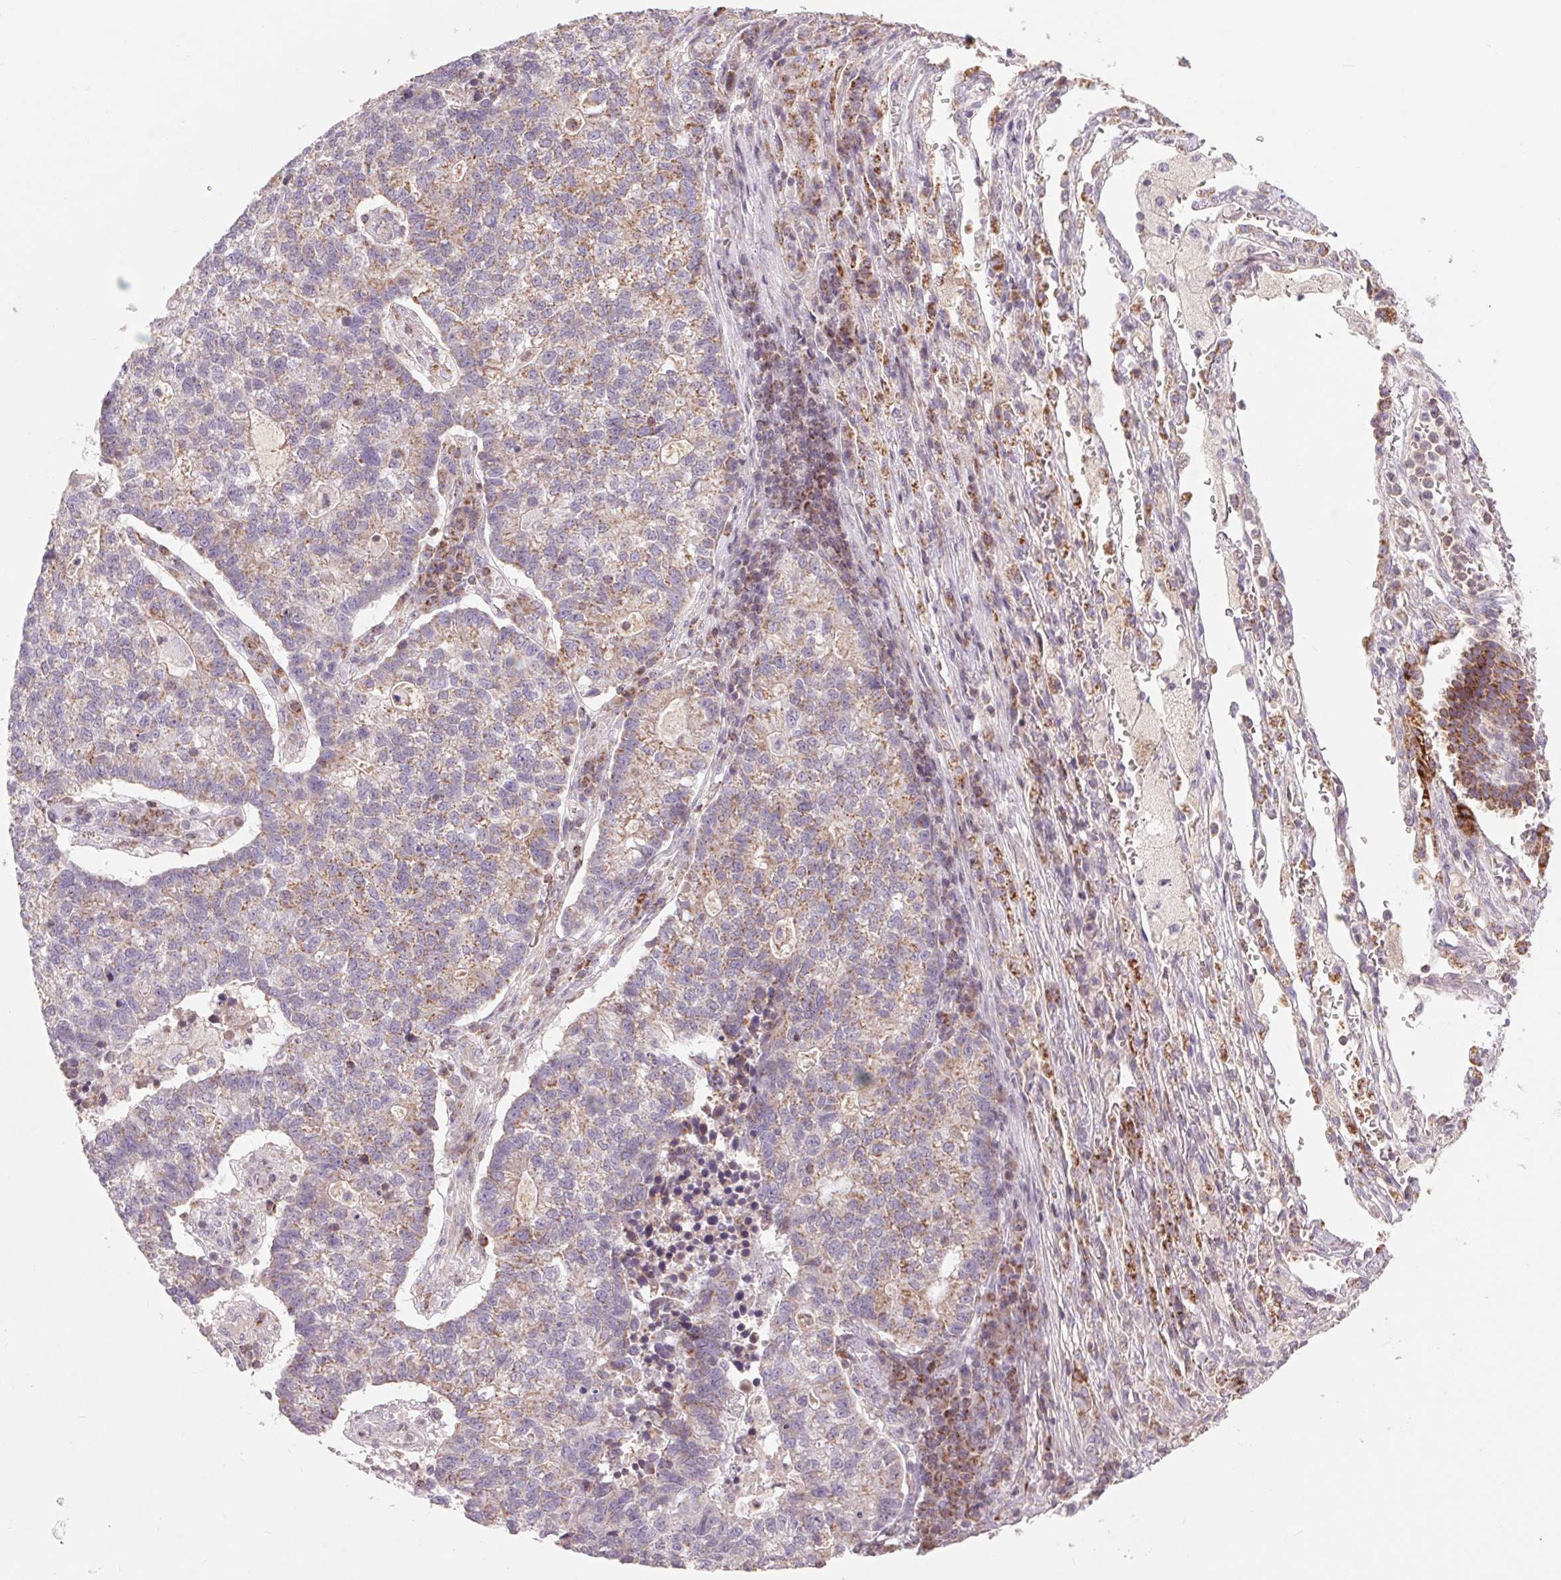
{"staining": {"intensity": "weak", "quantity": "25%-75%", "location": "cytoplasmic/membranous"}, "tissue": "lung cancer", "cell_type": "Tumor cells", "image_type": "cancer", "snomed": [{"axis": "morphology", "description": "Adenocarcinoma, NOS"}, {"axis": "topography", "description": "Lung"}], "caption": "Lung cancer (adenocarcinoma) stained with a brown dye demonstrates weak cytoplasmic/membranous positive staining in about 25%-75% of tumor cells.", "gene": "COX6A1", "patient": {"sex": "male", "age": 57}}